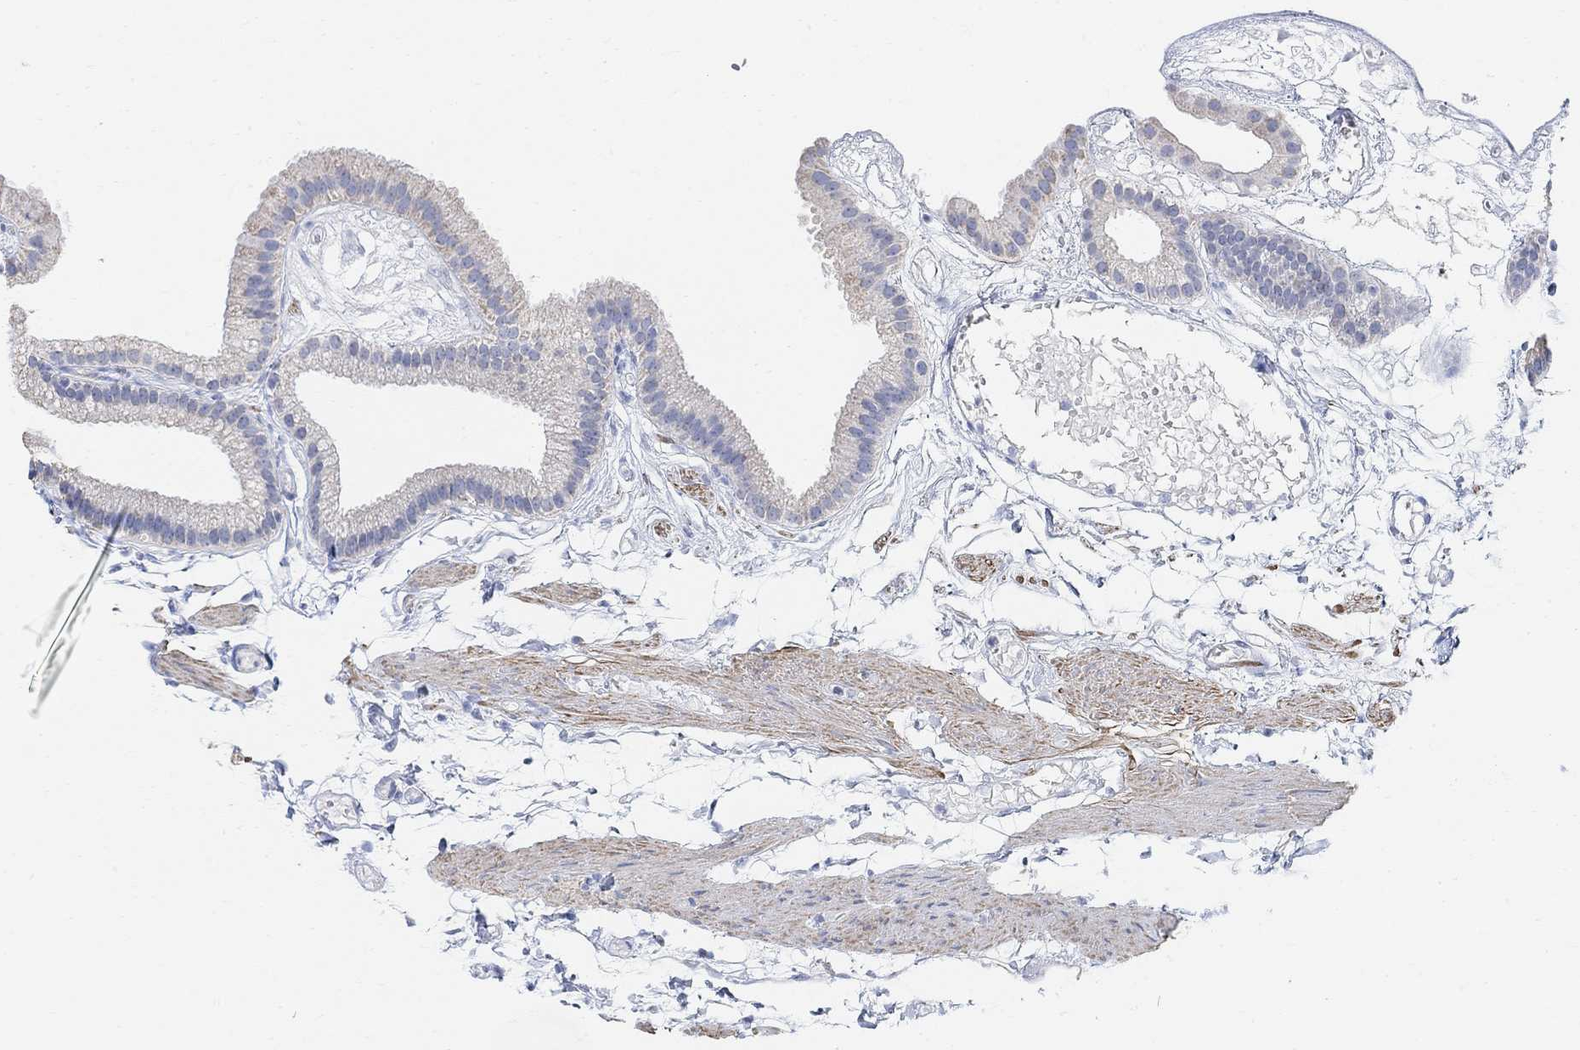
{"staining": {"intensity": "negative", "quantity": "none", "location": "none"}, "tissue": "gallbladder", "cell_type": "Glandular cells", "image_type": "normal", "snomed": [{"axis": "morphology", "description": "Normal tissue, NOS"}, {"axis": "topography", "description": "Gallbladder"}], "caption": "Immunohistochemistry of unremarkable human gallbladder displays no expression in glandular cells. (Stains: DAB (3,3'-diaminobenzidine) immunohistochemistry (IHC) with hematoxylin counter stain, Microscopy: brightfield microscopy at high magnification).", "gene": "SYT12", "patient": {"sex": "female", "age": 45}}